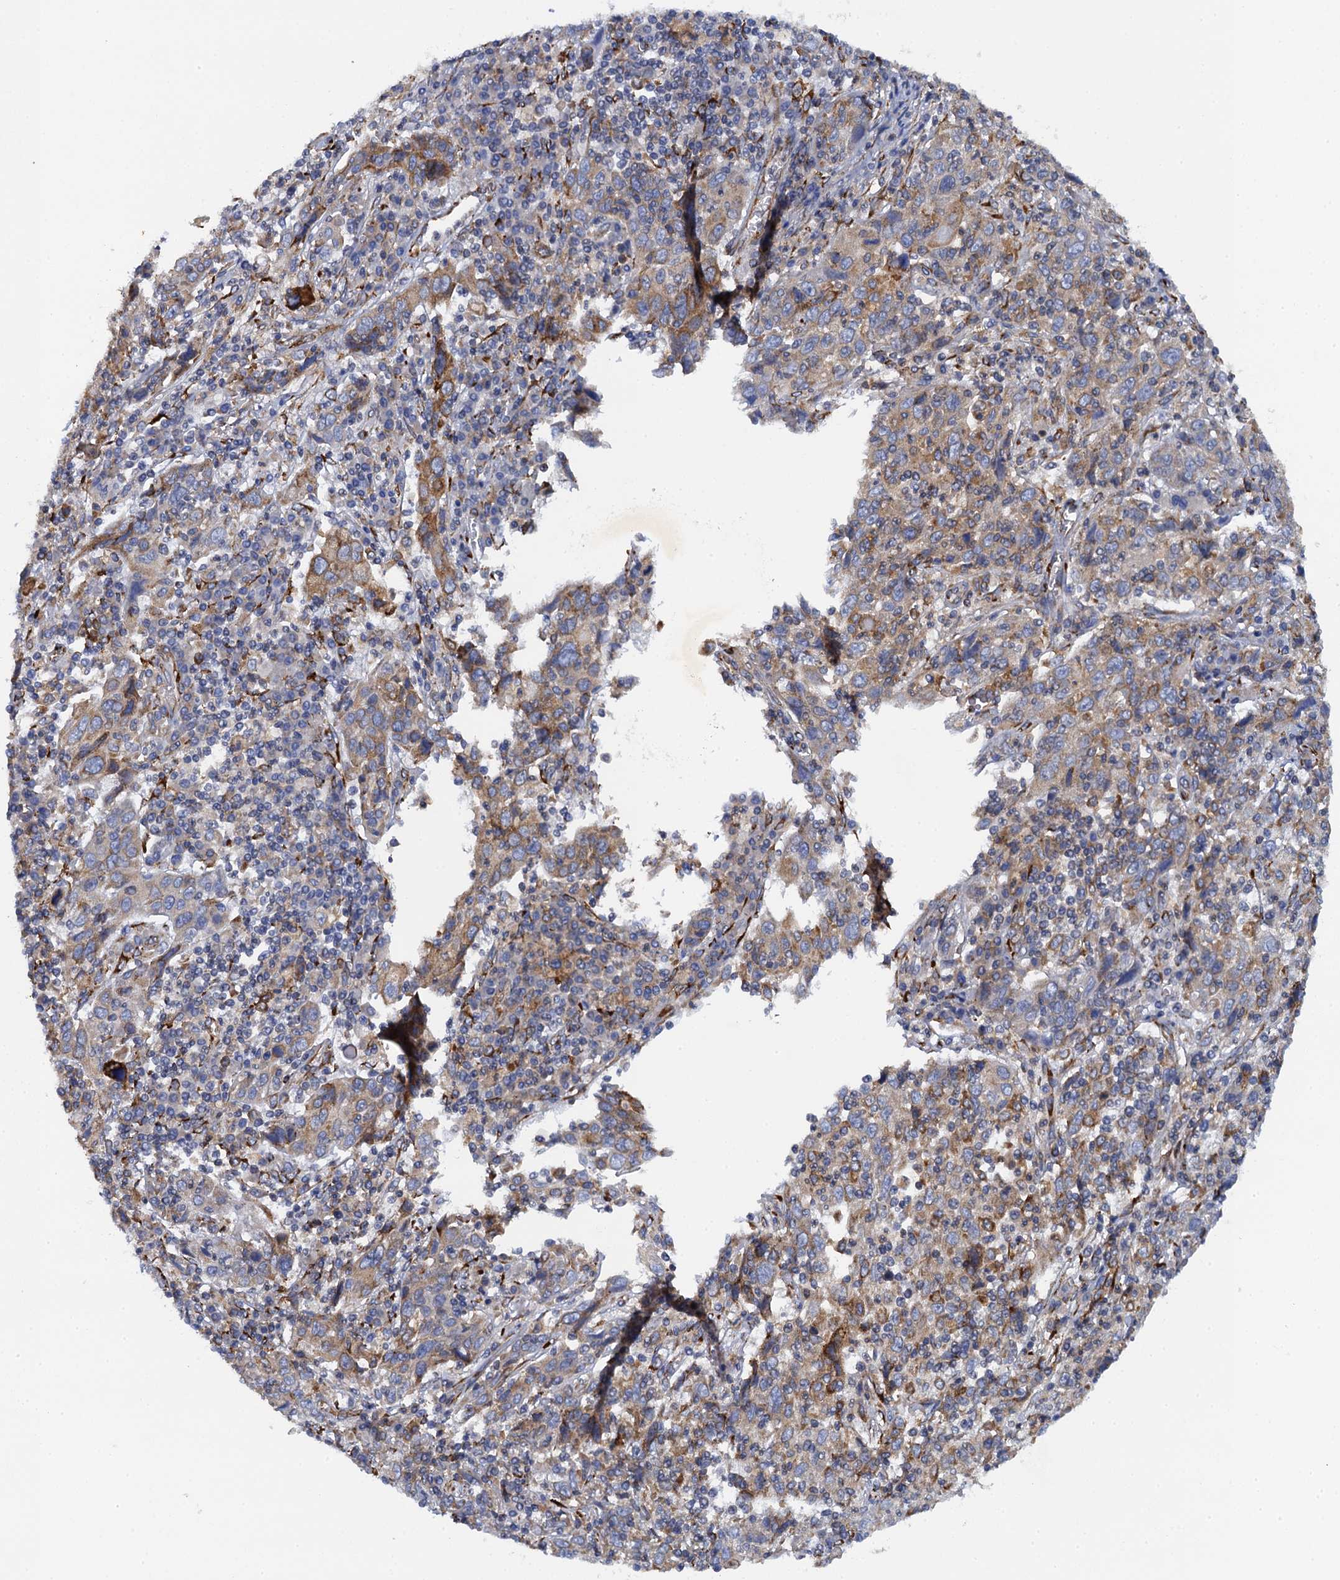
{"staining": {"intensity": "moderate", "quantity": ">75%", "location": "cytoplasmic/membranous"}, "tissue": "cervical cancer", "cell_type": "Tumor cells", "image_type": "cancer", "snomed": [{"axis": "morphology", "description": "Squamous cell carcinoma, NOS"}, {"axis": "topography", "description": "Cervix"}], "caption": "DAB (3,3'-diaminobenzidine) immunohistochemical staining of cervical cancer (squamous cell carcinoma) reveals moderate cytoplasmic/membranous protein expression in approximately >75% of tumor cells.", "gene": "POGLUT3", "patient": {"sex": "female", "age": 46}}